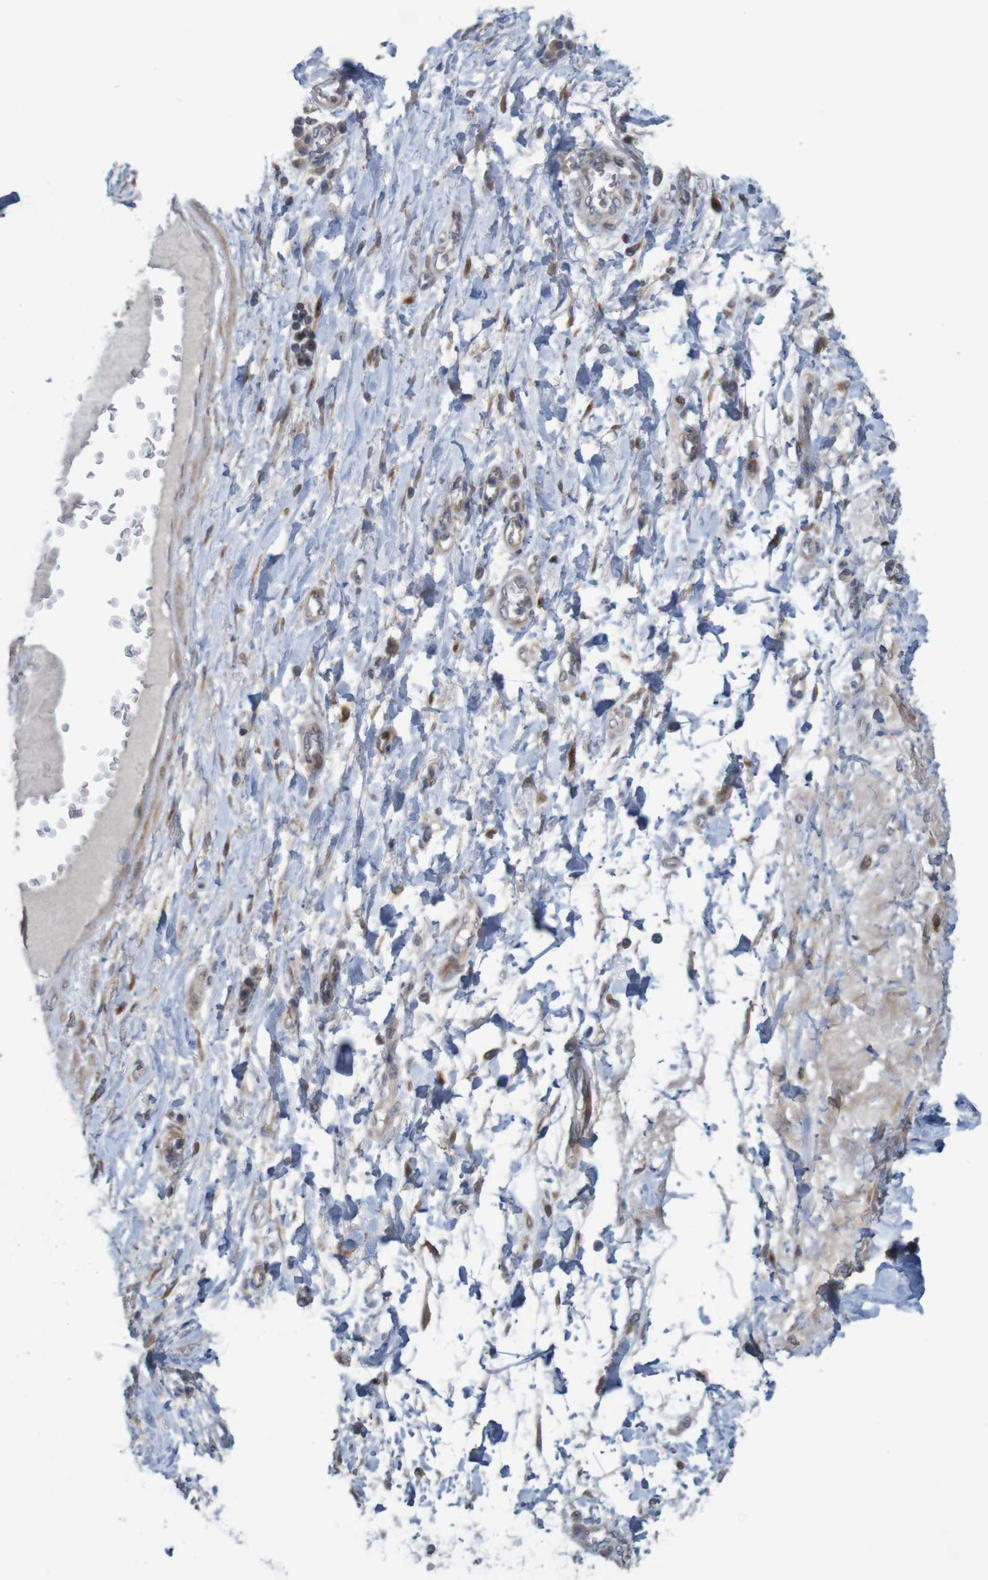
{"staining": {"intensity": "negative", "quantity": "none", "location": "none"}, "tissue": "adipose tissue", "cell_type": "Adipocytes", "image_type": "normal", "snomed": [{"axis": "morphology", "description": "Normal tissue, NOS"}, {"axis": "morphology", "description": "Adenocarcinoma, NOS"}, {"axis": "topography", "description": "Esophagus"}], "caption": "IHC image of normal adipose tissue: human adipose tissue stained with DAB (3,3'-diaminobenzidine) displays no significant protein positivity in adipocytes.", "gene": "ANKK1", "patient": {"sex": "male", "age": 62}}